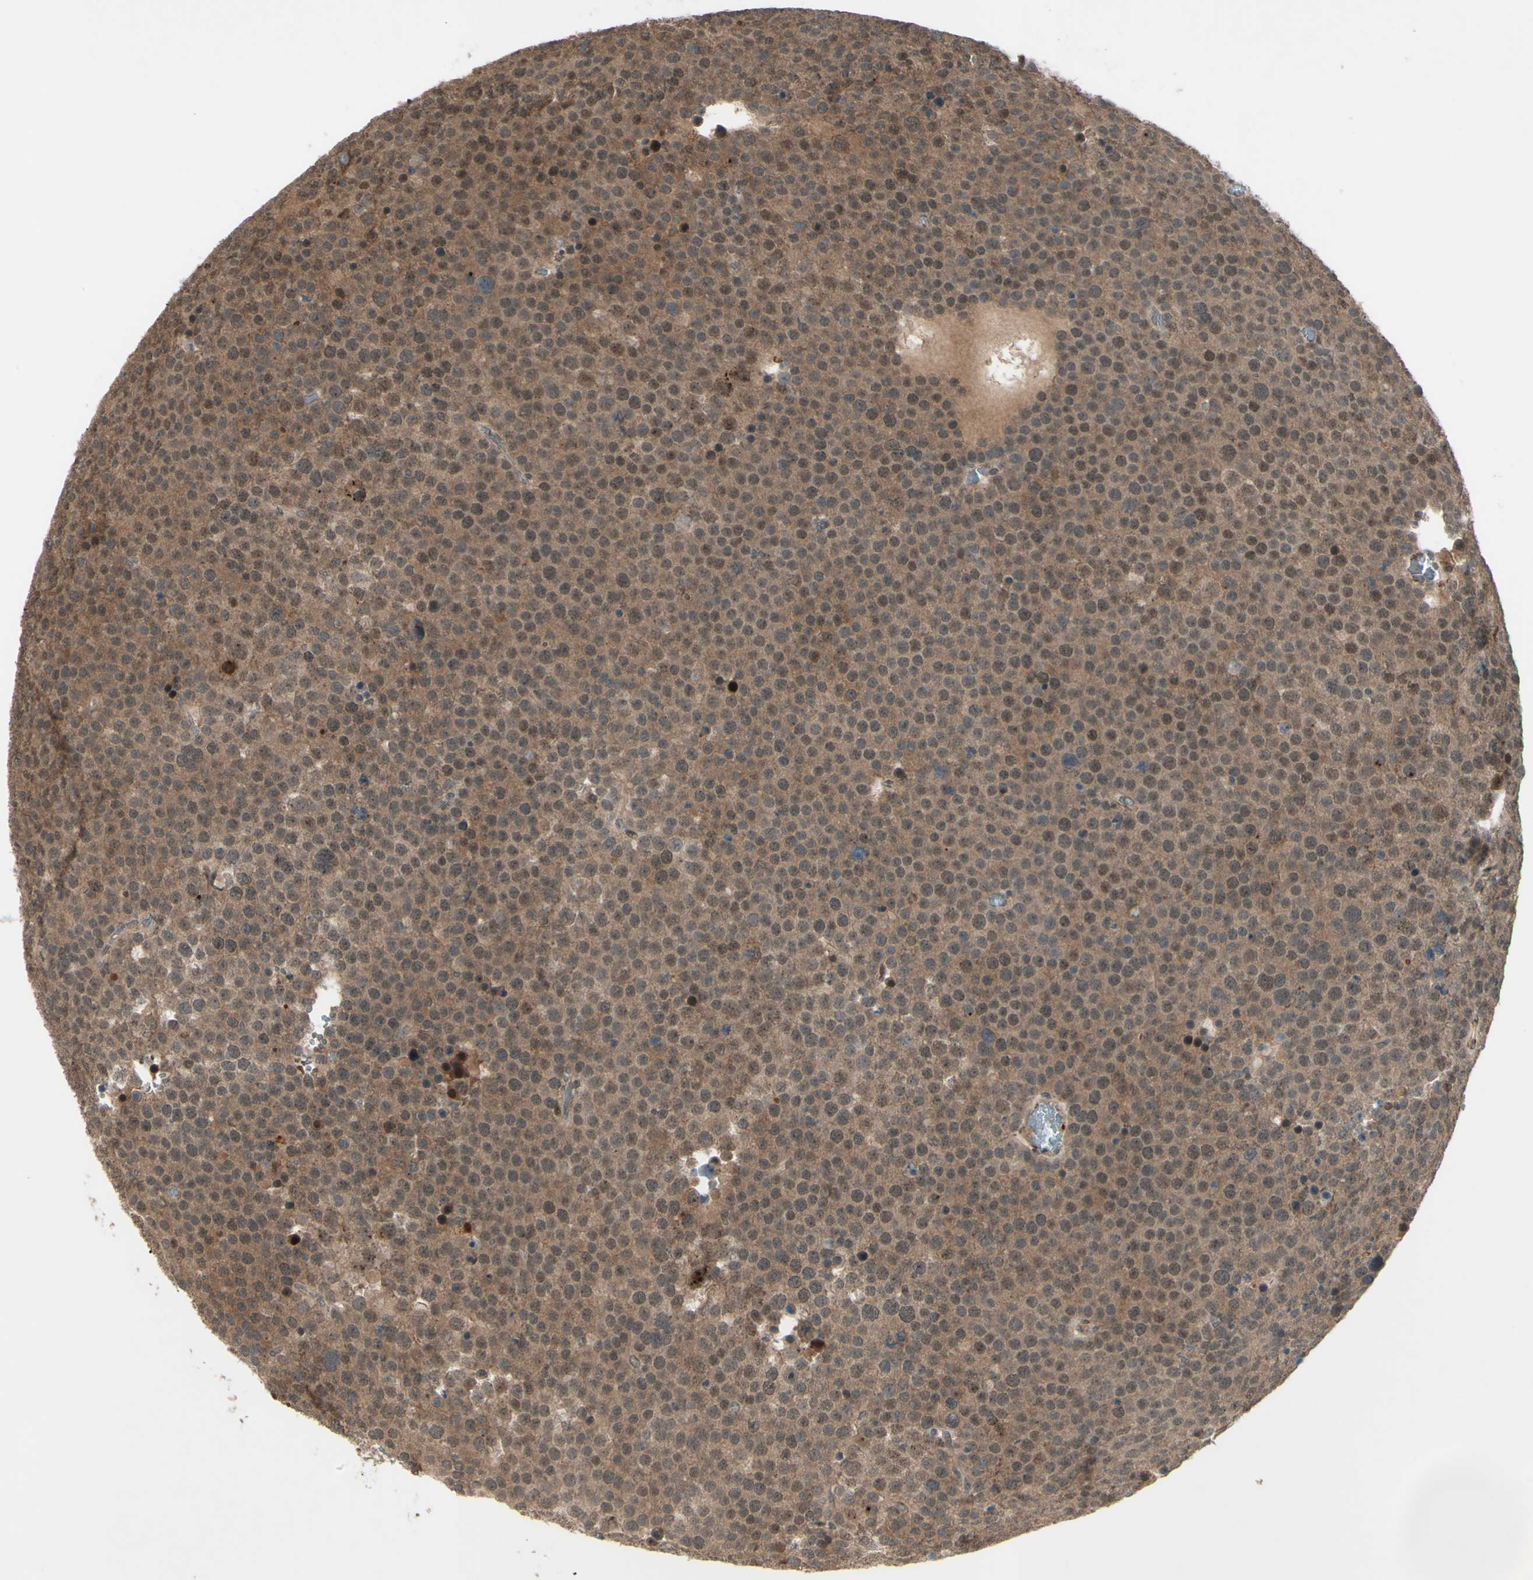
{"staining": {"intensity": "moderate", "quantity": ">75%", "location": "cytoplasmic/membranous,nuclear"}, "tissue": "testis cancer", "cell_type": "Tumor cells", "image_type": "cancer", "snomed": [{"axis": "morphology", "description": "Seminoma, NOS"}, {"axis": "topography", "description": "Testis"}], "caption": "Protein expression by immunohistochemistry (IHC) displays moderate cytoplasmic/membranous and nuclear positivity in about >75% of tumor cells in testis seminoma. (DAB = brown stain, brightfield microscopy at high magnification).", "gene": "MLF2", "patient": {"sex": "male", "age": 71}}